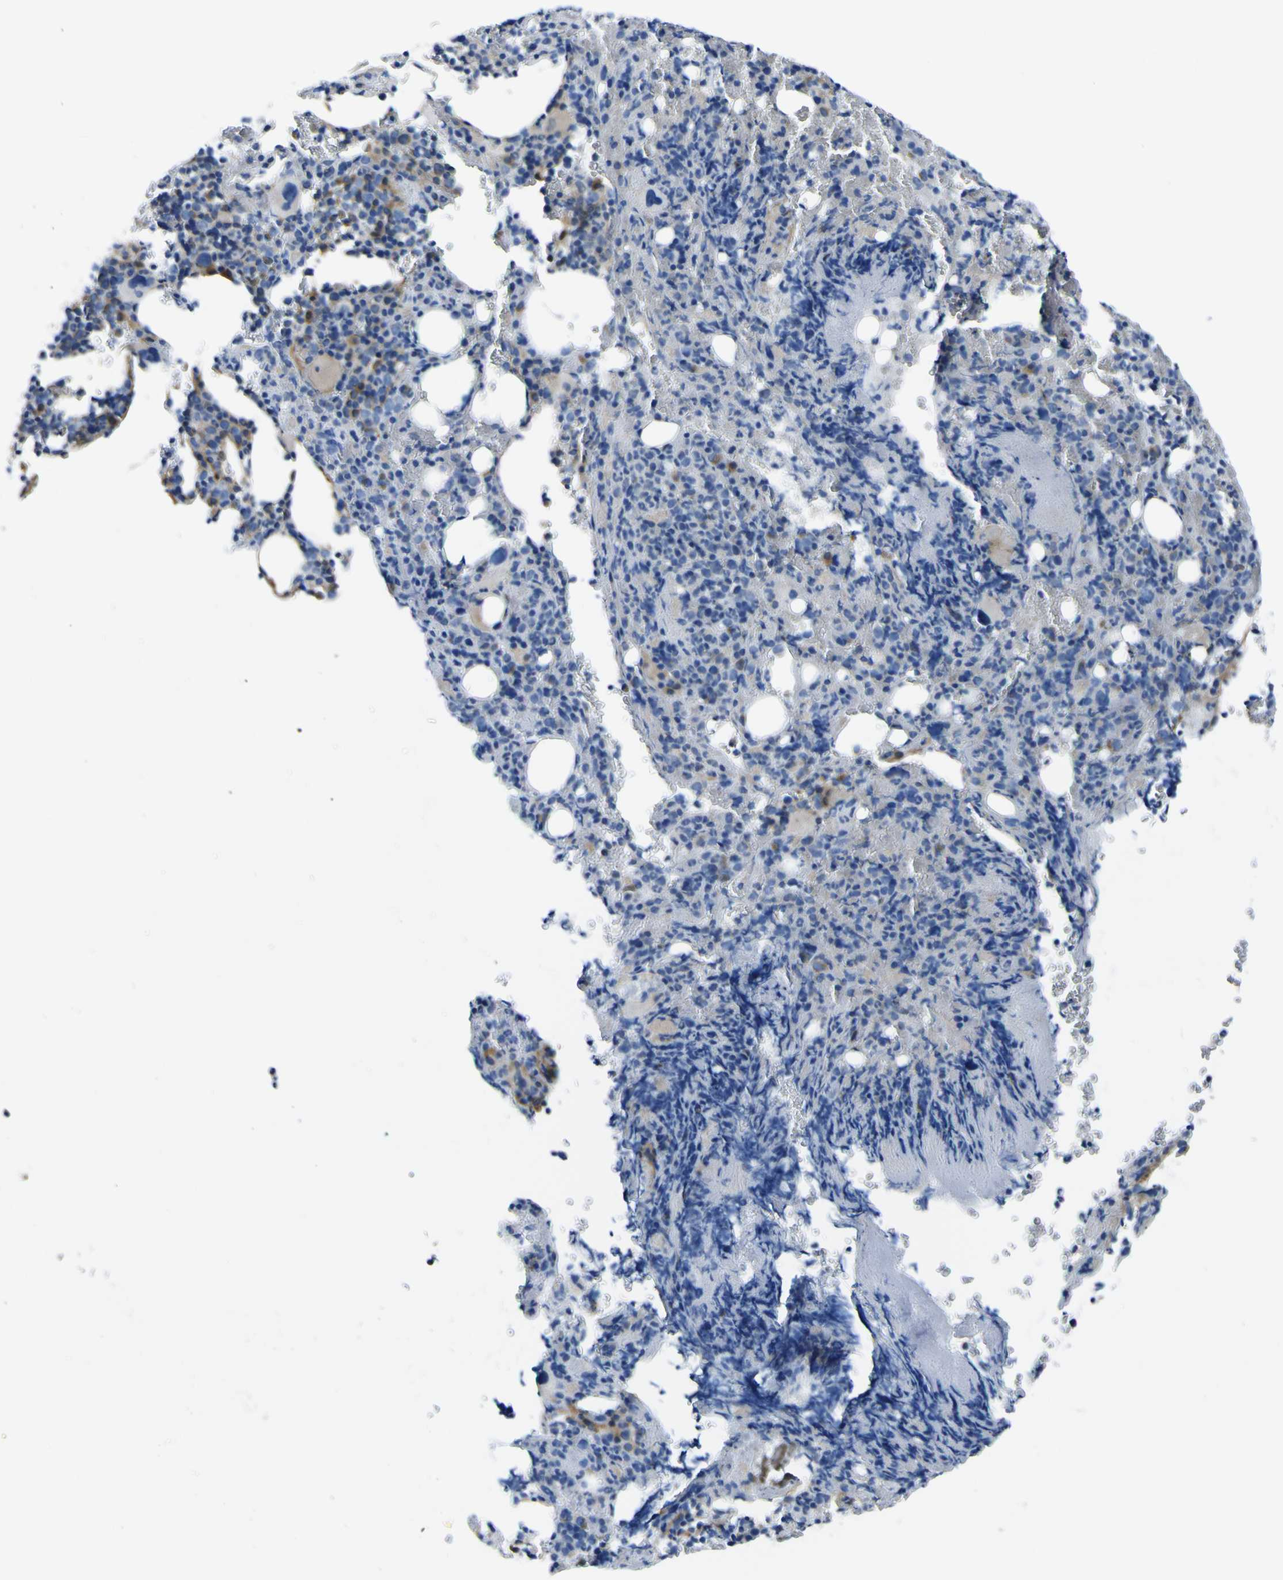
{"staining": {"intensity": "moderate", "quantity": "<25%", "location": "cytoplasmic/membranous"}, "tissue": "bone marrow", "cell_type": "Hematopoietic cells", "image_type": "normal", "snomed": [{"axis": "morphology", "description": "Normal tissue, NOS"}, {"axis": "morphology", "description": "Inflammation, NOS"}, {"axis": "topography", "description": "Bone marrow"}], "caption": "Bone marrow stained for a protein displays moderate cytoplasmic/membranous positivity in hematopoietic cells. (IHC, brightfield microscopy, high magnification).", "gene": "LRRN1", "patient": {"sex": "male", "age": 72}}